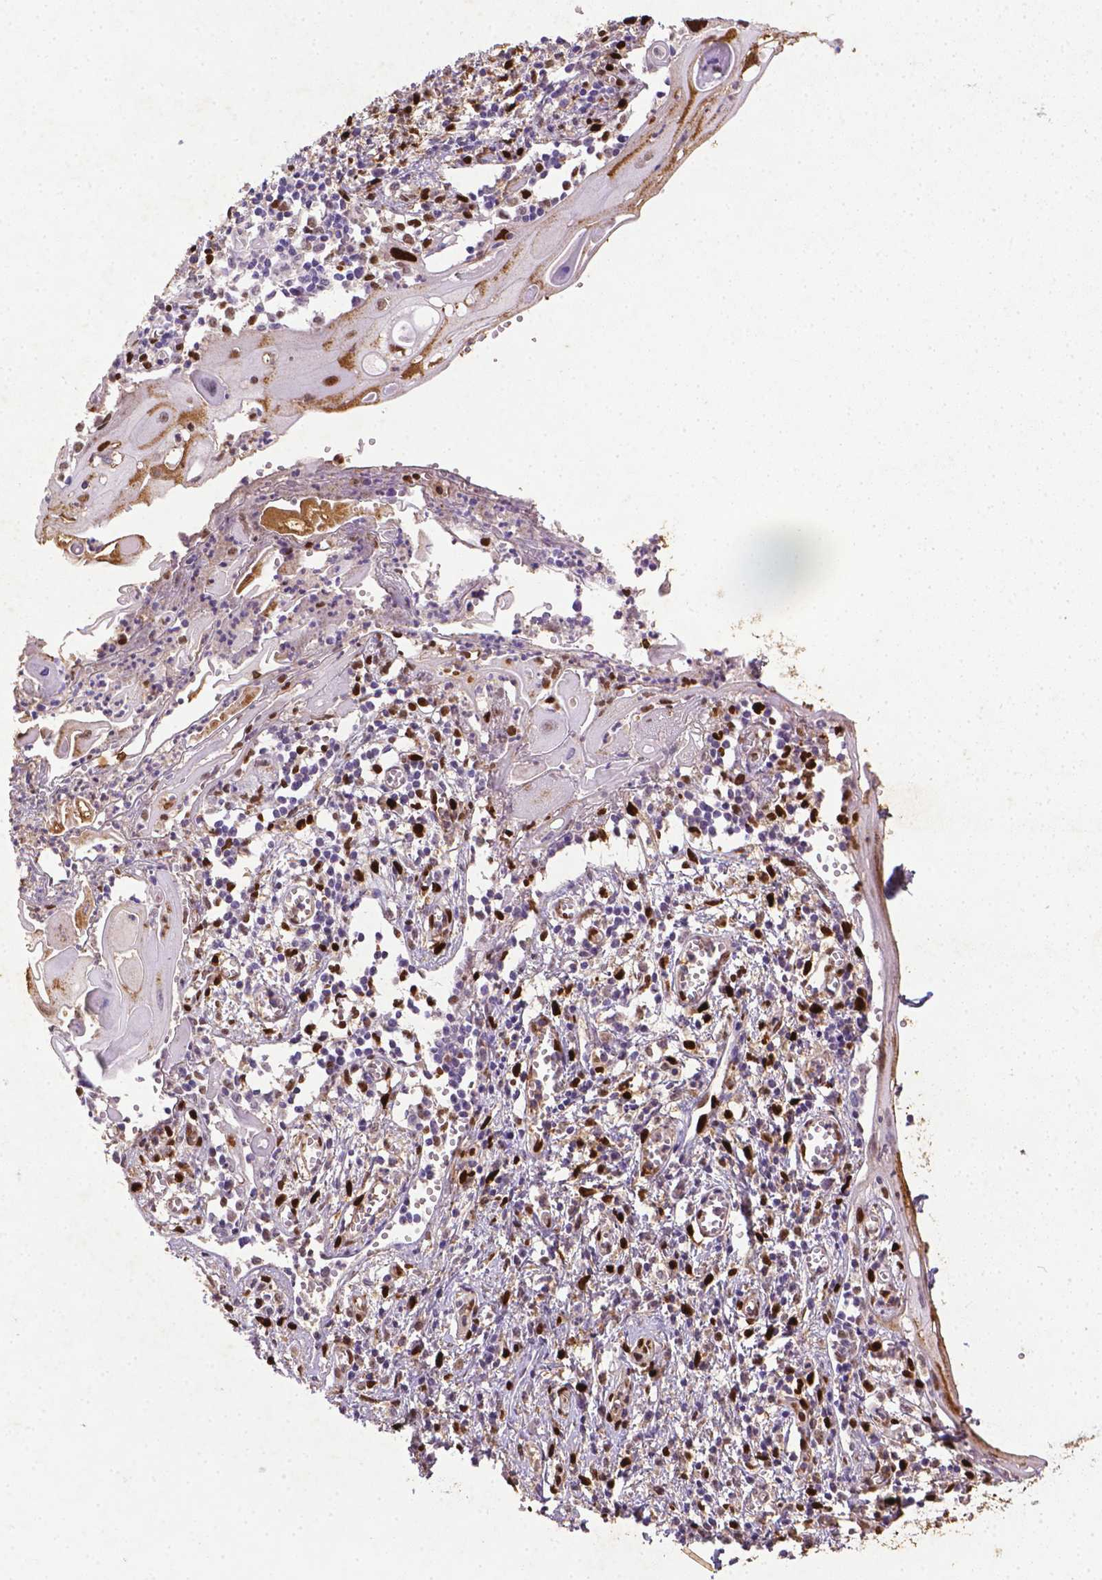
{"staining": {"intensity": "moderate", "quantity": ">75%", "location": "cytoplasmic/membranous,nuclear"}, "tissue": "cervical cancer", "cell_type": "Tumor cells", "image_type": "cancer", "snomed": [{"axis": "morphology", "description": "Squamous cell carcinoma, NOS"}, {"axis": "topography", "description": "Cervix"}], "caption": "Cervical squamous cell carcinoma tissue shows moderate cytoplasmic/membranous and nuclear positivity in approximately >75% of tumor cells", "gene": "CDKN1A", "patient": {"sex": "female", "age": 30}}